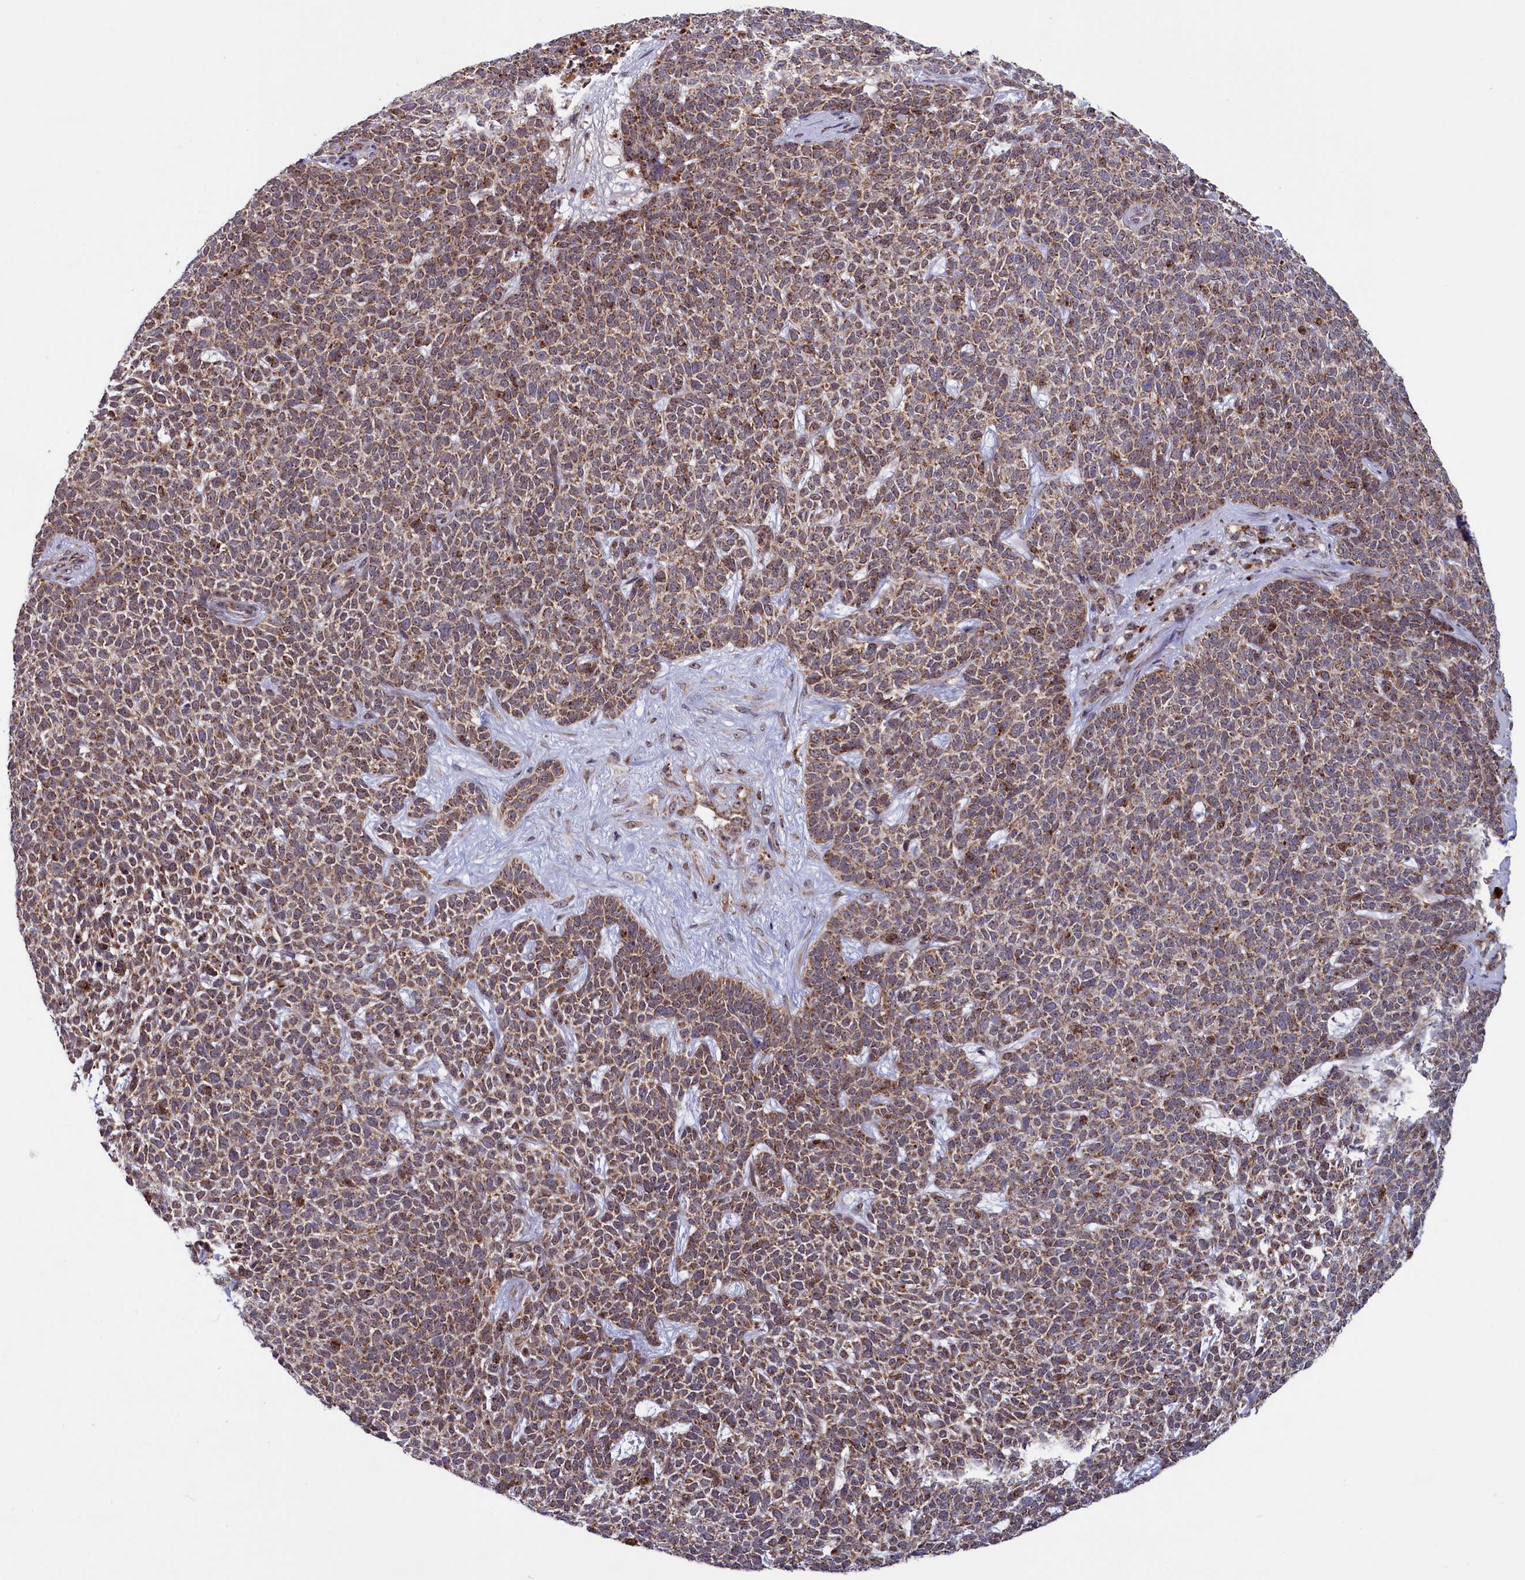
{"staining": {"intensity": "moderate", "quantity": ">75%", "location": "cytoplasmic/membranous"}, "tissue": "skin cancer", "cell_type": "Tumor cells", "image_type": "cancer", "snomed": [{"axis": "morphology", "description": "Basal cell carcinoma"}, {"axis": "topography", "description": "Skin"}], "caption": "A brown stain shows moderate cytoplasmic/membranous expression of a protein in human skin cancer tumor cells.", "gene": "DUS3L", "patient": {"sex": "female", "age": 84}}